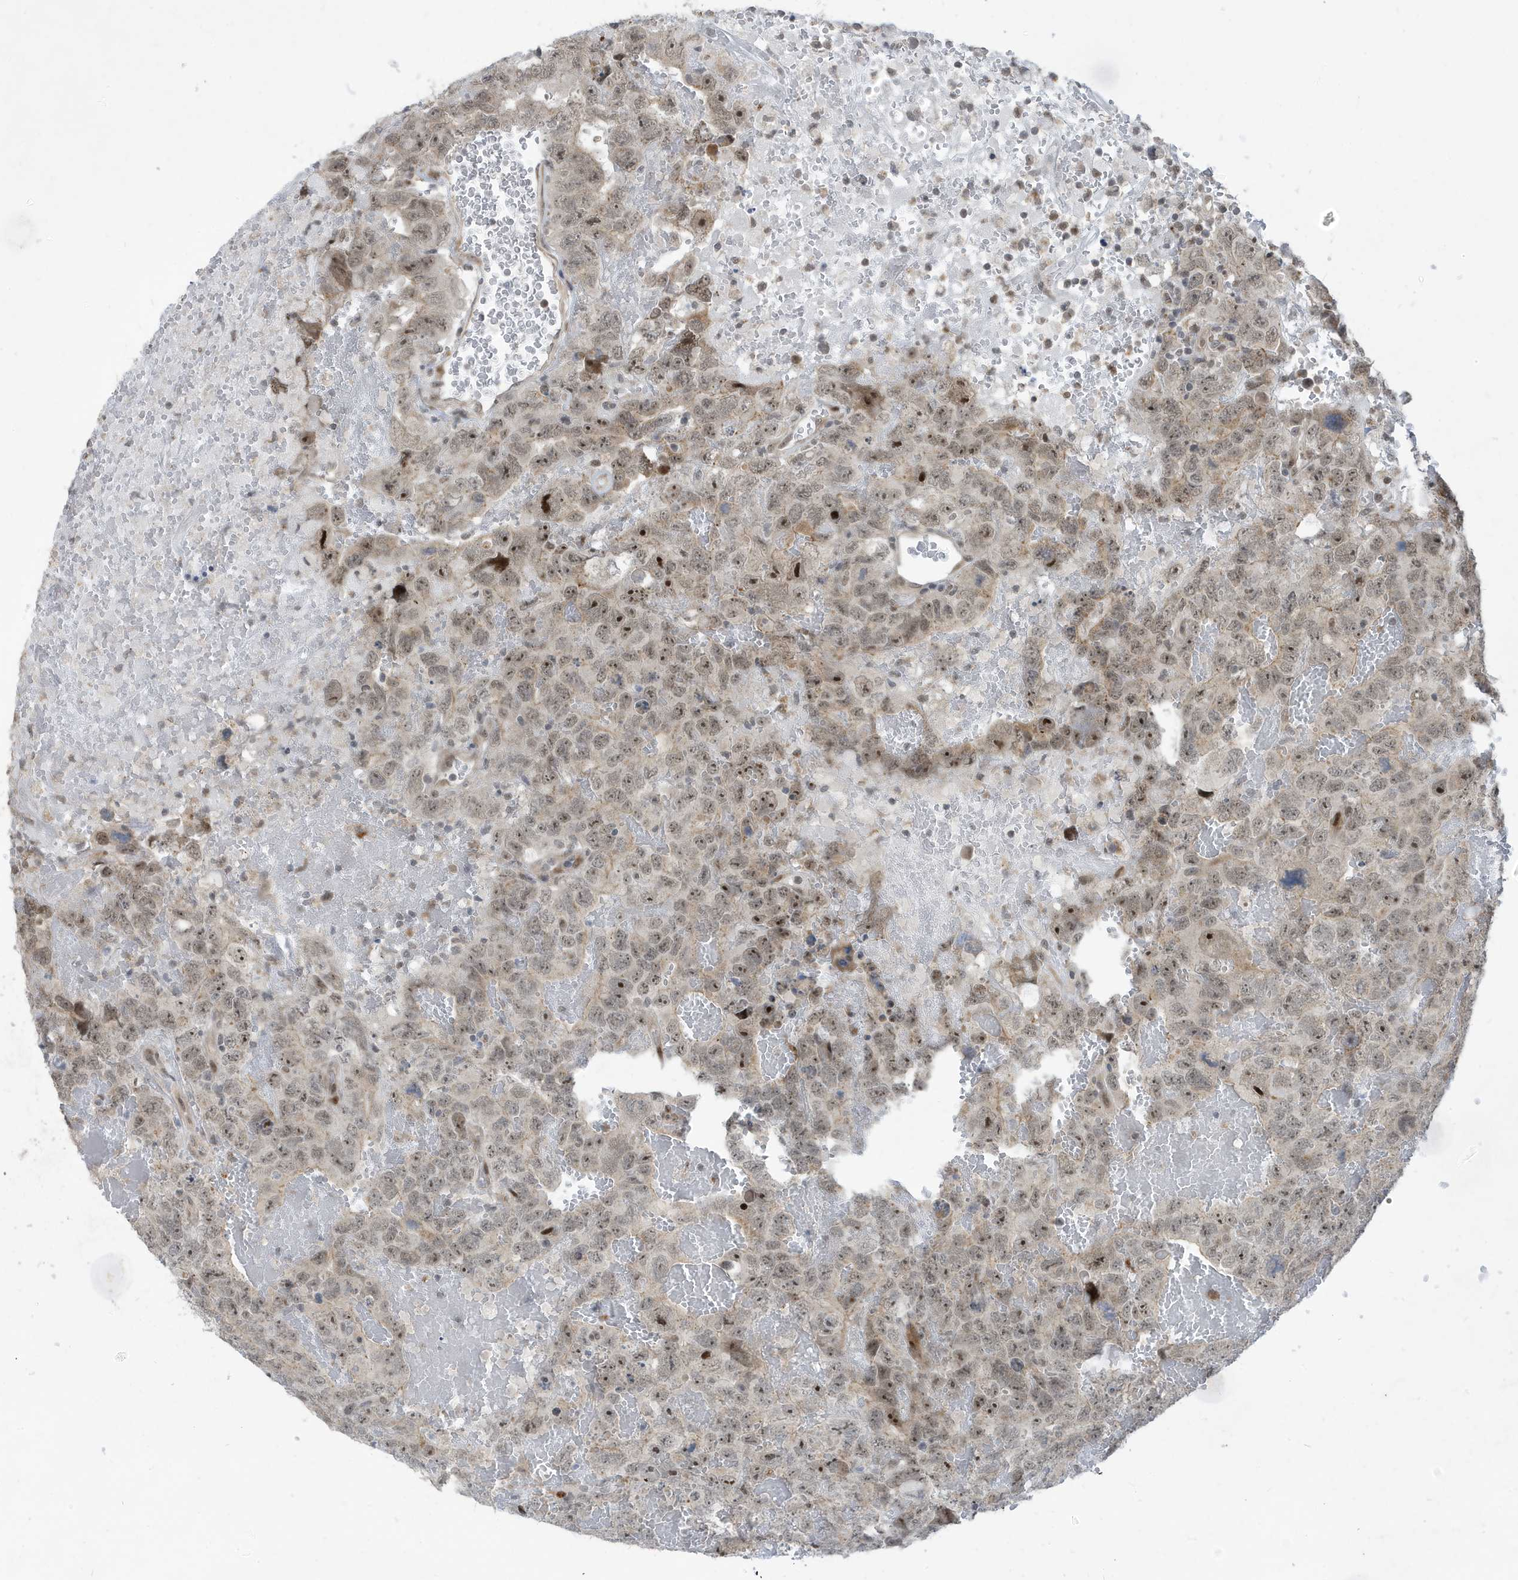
{"staining": {"intensity": "moderate", "quantity": "25%-75%", "location": "nuclear"}, "tissue": "testis cancer", "cell_type": "Tumor cells", "image_type": "cancer", "snomed": [{"axis": "morphology", "description": "Carcinoma, Embryonal, NOS"}, {"axis": "topography", "description": "Testis"}], "caption": "Tumor cells display moderate nuclear staining in about 25%-75% of cells in testis cancer. (IHC, brightfield microscopy, high magnification).", "gene": "FAM9B", "patient": {"sex": "male", "age": 45}}